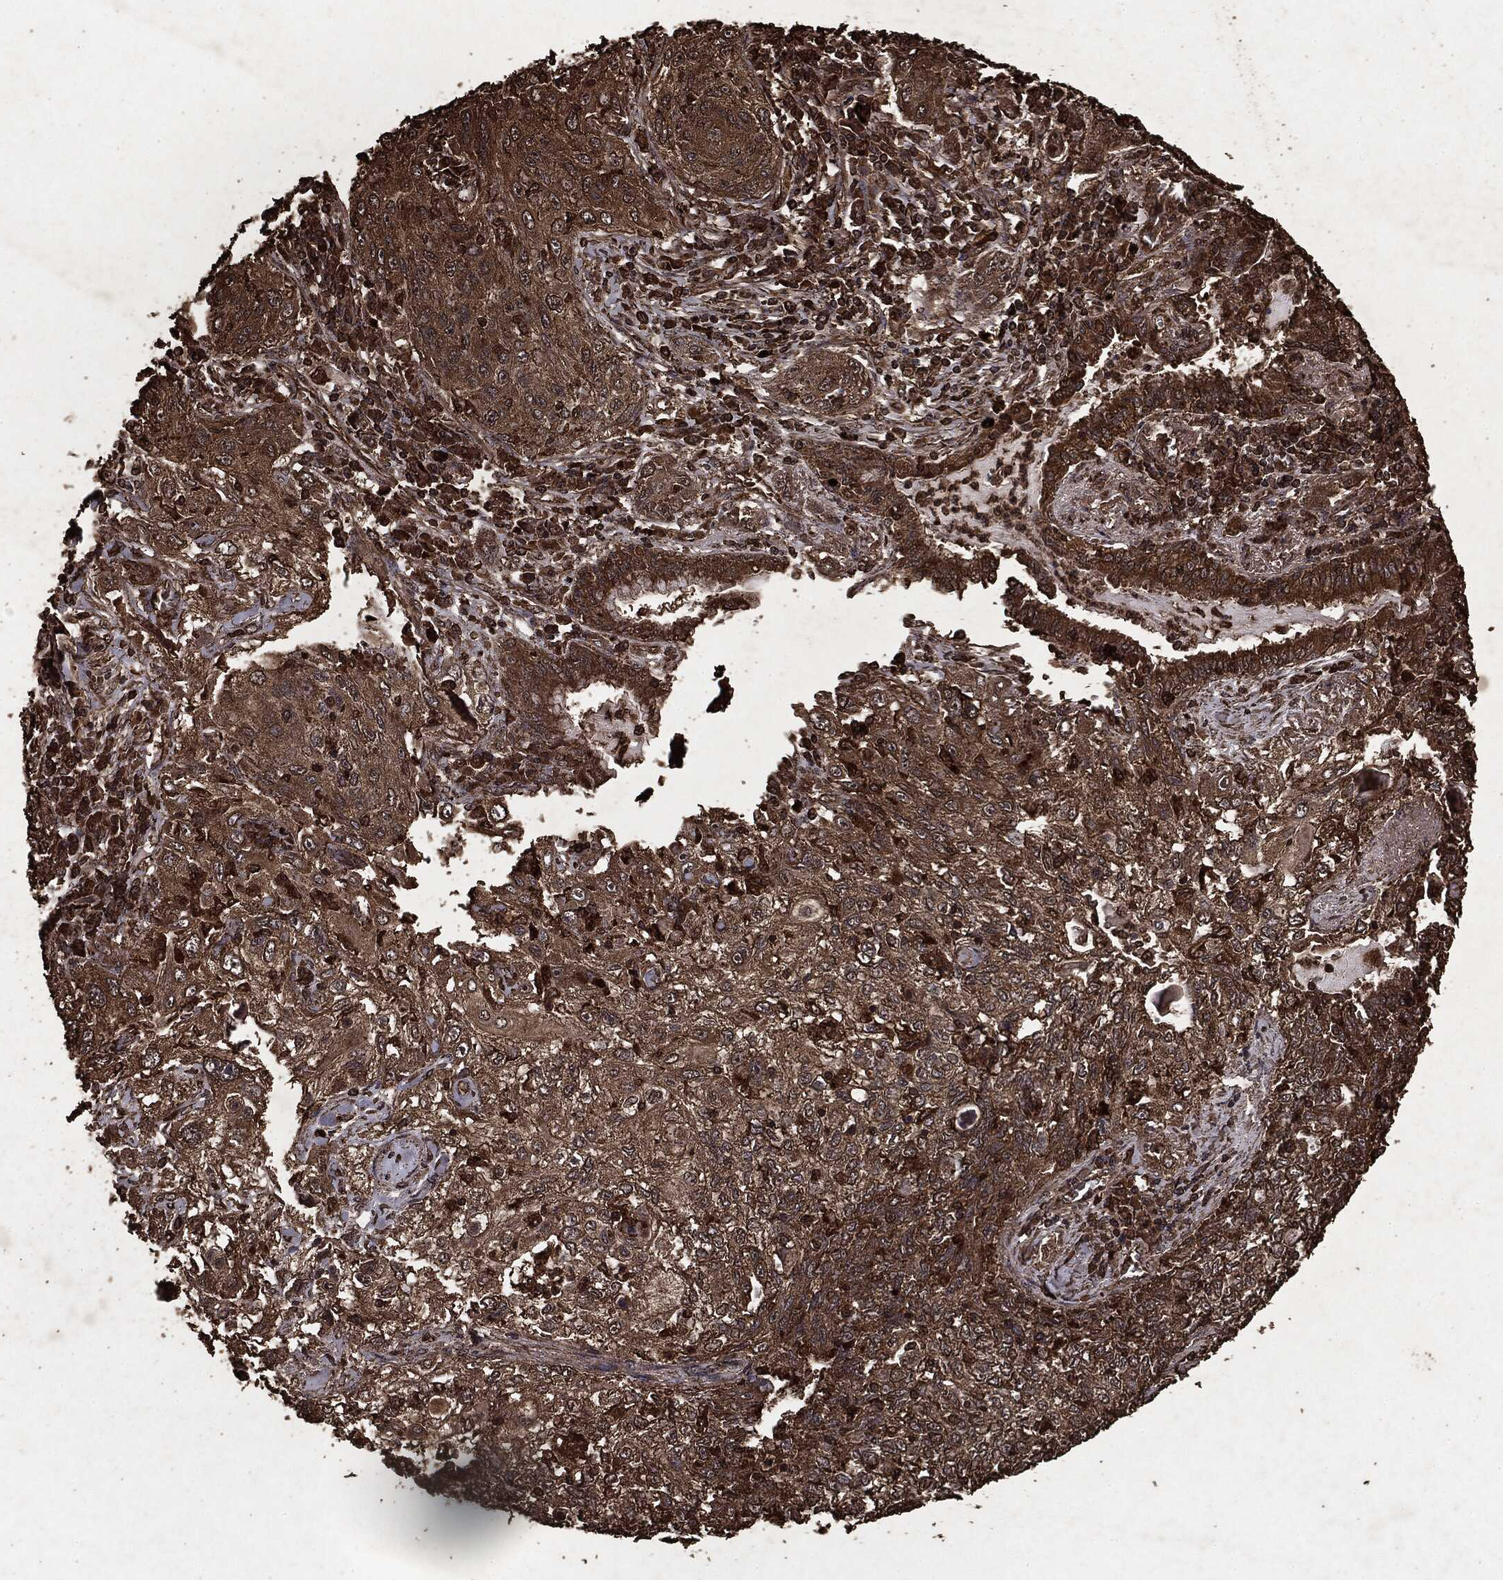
{"staining": {"intensity": "moderate", "quantity": ">75%", "location": "cytoplasmic/membranous"}, "tissue": "lung cancer", "cell_type": "Tumor cells", "image_type": "cancer", "snomed": [{"axis": "morphology", "description": "Squamous cell carcinoma, NOS"}, {"axis": "topography", "description": "Lung"}], "caption": "This image exhibits immunohistochemistry (IHC) staining of human lung squamous cell carcinoma, with medium moderate cytoplasmic/membranous positivity in approximately >75% of tumor cells.", "gene": "ARAF", "patient": {"sex": "female", "age": 69}}